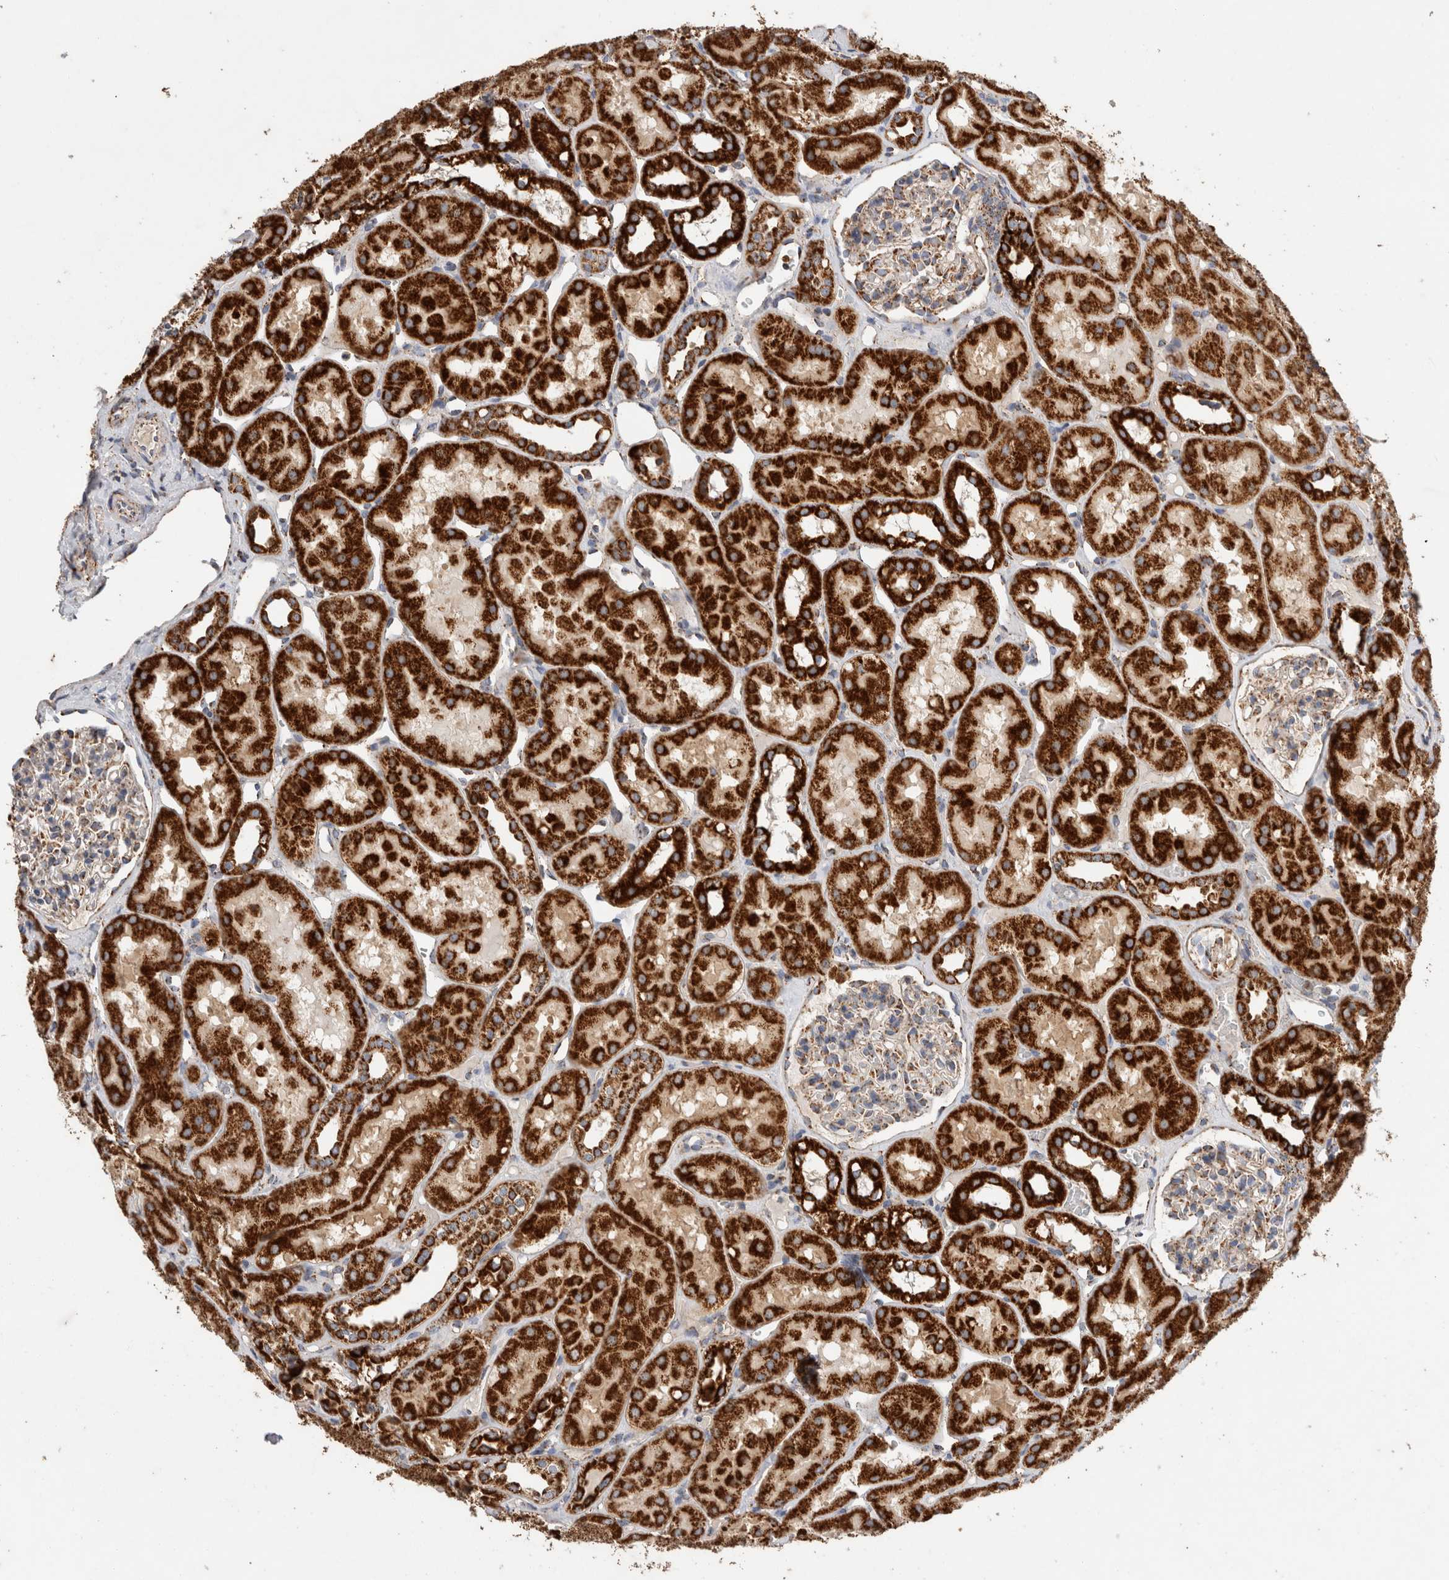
{"staining": {"intensity": "moderate", "quantity": "25%-75%", "location": "cytoplasmic/membranous"}, "tissue": "kidney", "cell_type": "Cells in glomeruli", "image_type": "normal", "snomed": [{"axis": "morphology", "description": "Normal tissue, NOS"}, {"axis": "topography", "description": "Kidney"}], "caption": "A medium amount of moderate cytoplasmic/membranous positivity is appreciated in about 25%-75% of cells in glomeruli in normal kidney.", "gene": "IARS2", "patient": {"sex": "male", "age": 16}}